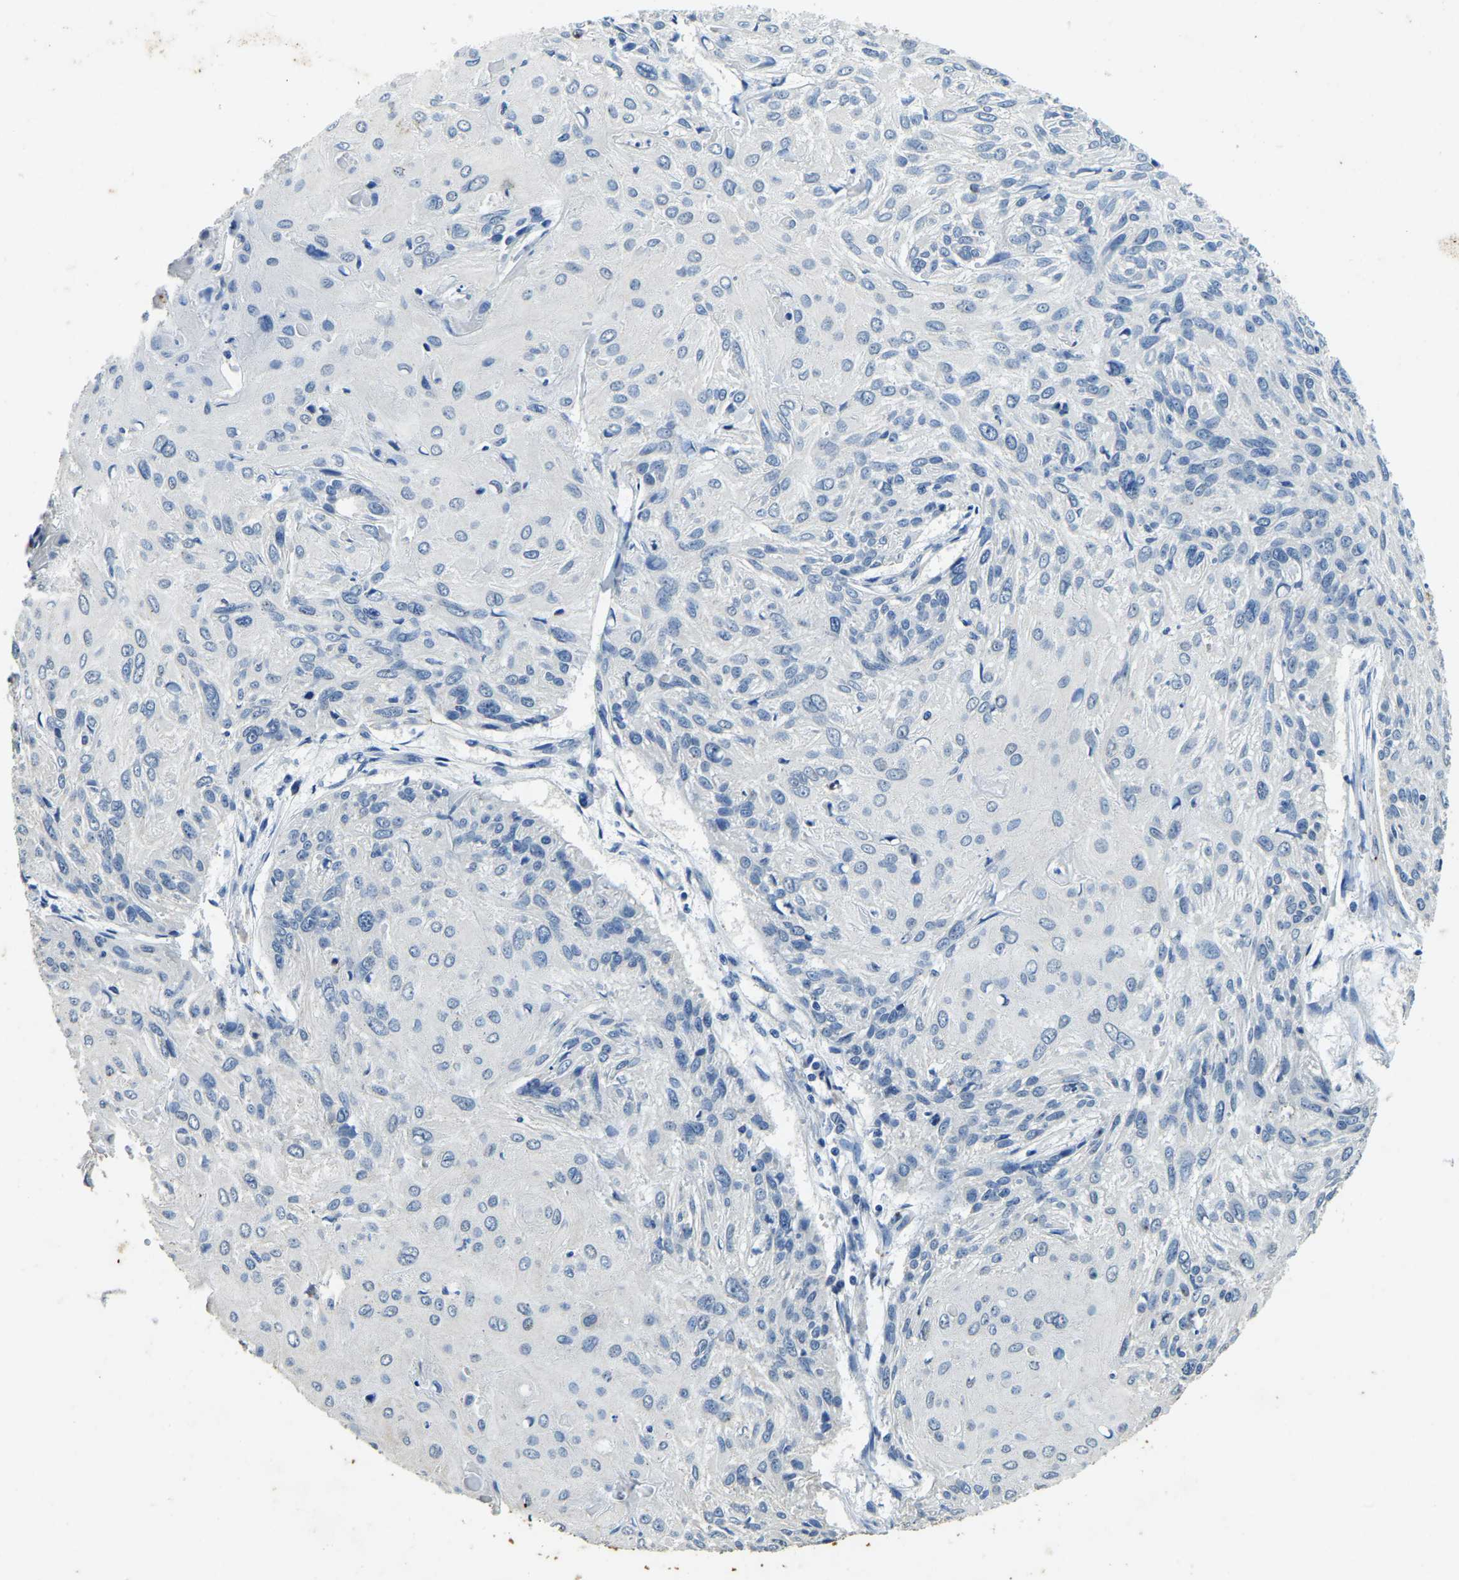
{"staining": {"intensity": "negative", "quantity": "none", "location": "none"}, "tissue": "cervical cancer", "cell_type": "Tumor cells", "image_type": "cancer", "snomed": [{"axis": "morphology", "description": "Squamous cell carcinoma, NOS"}, {"axis": "topography", "description": "Cervix"}], "caption": "The image shows no significant expression in tumor cells of cervical squamous cell carcinoma.", "gene": "UBN2", "patient": {"sex": "female", "age": 51}}